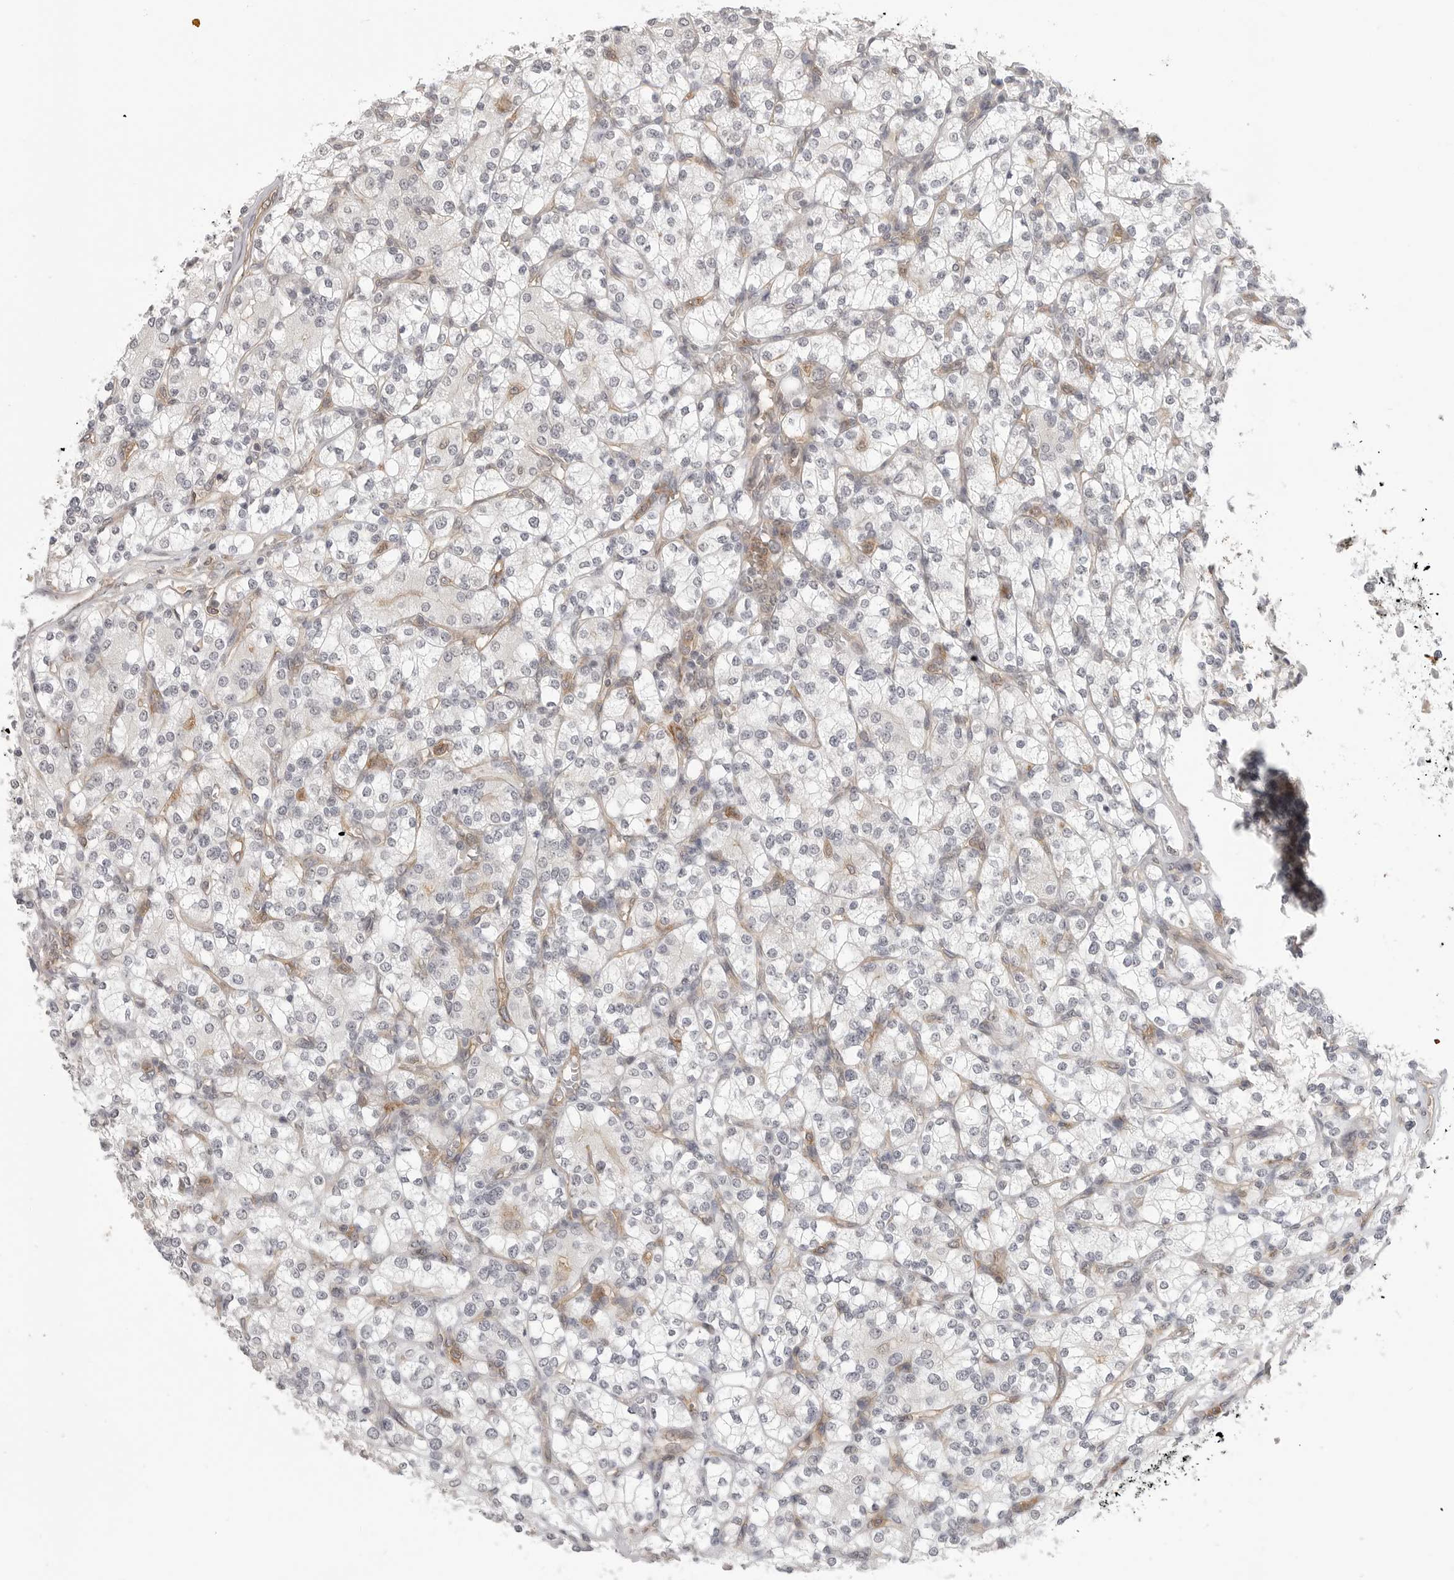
{"staining": {"intensity": "negative", "quantity": "none", "location": "none"}, "tissue": "renal cancer", "cell_type": "Tumor cells", "image_type": "cancer", "snomed": [{"axis": "morphology", "description": "Adenocarcinoma, NOS"}, {"axis": "topography", "description": "Kidney"}], "caption": "Renal cancer stained for a protein using IHC displays no expression tumor cells.", "gene": "IFNGR1", "patient": {"sex": "male", "age": 77}}